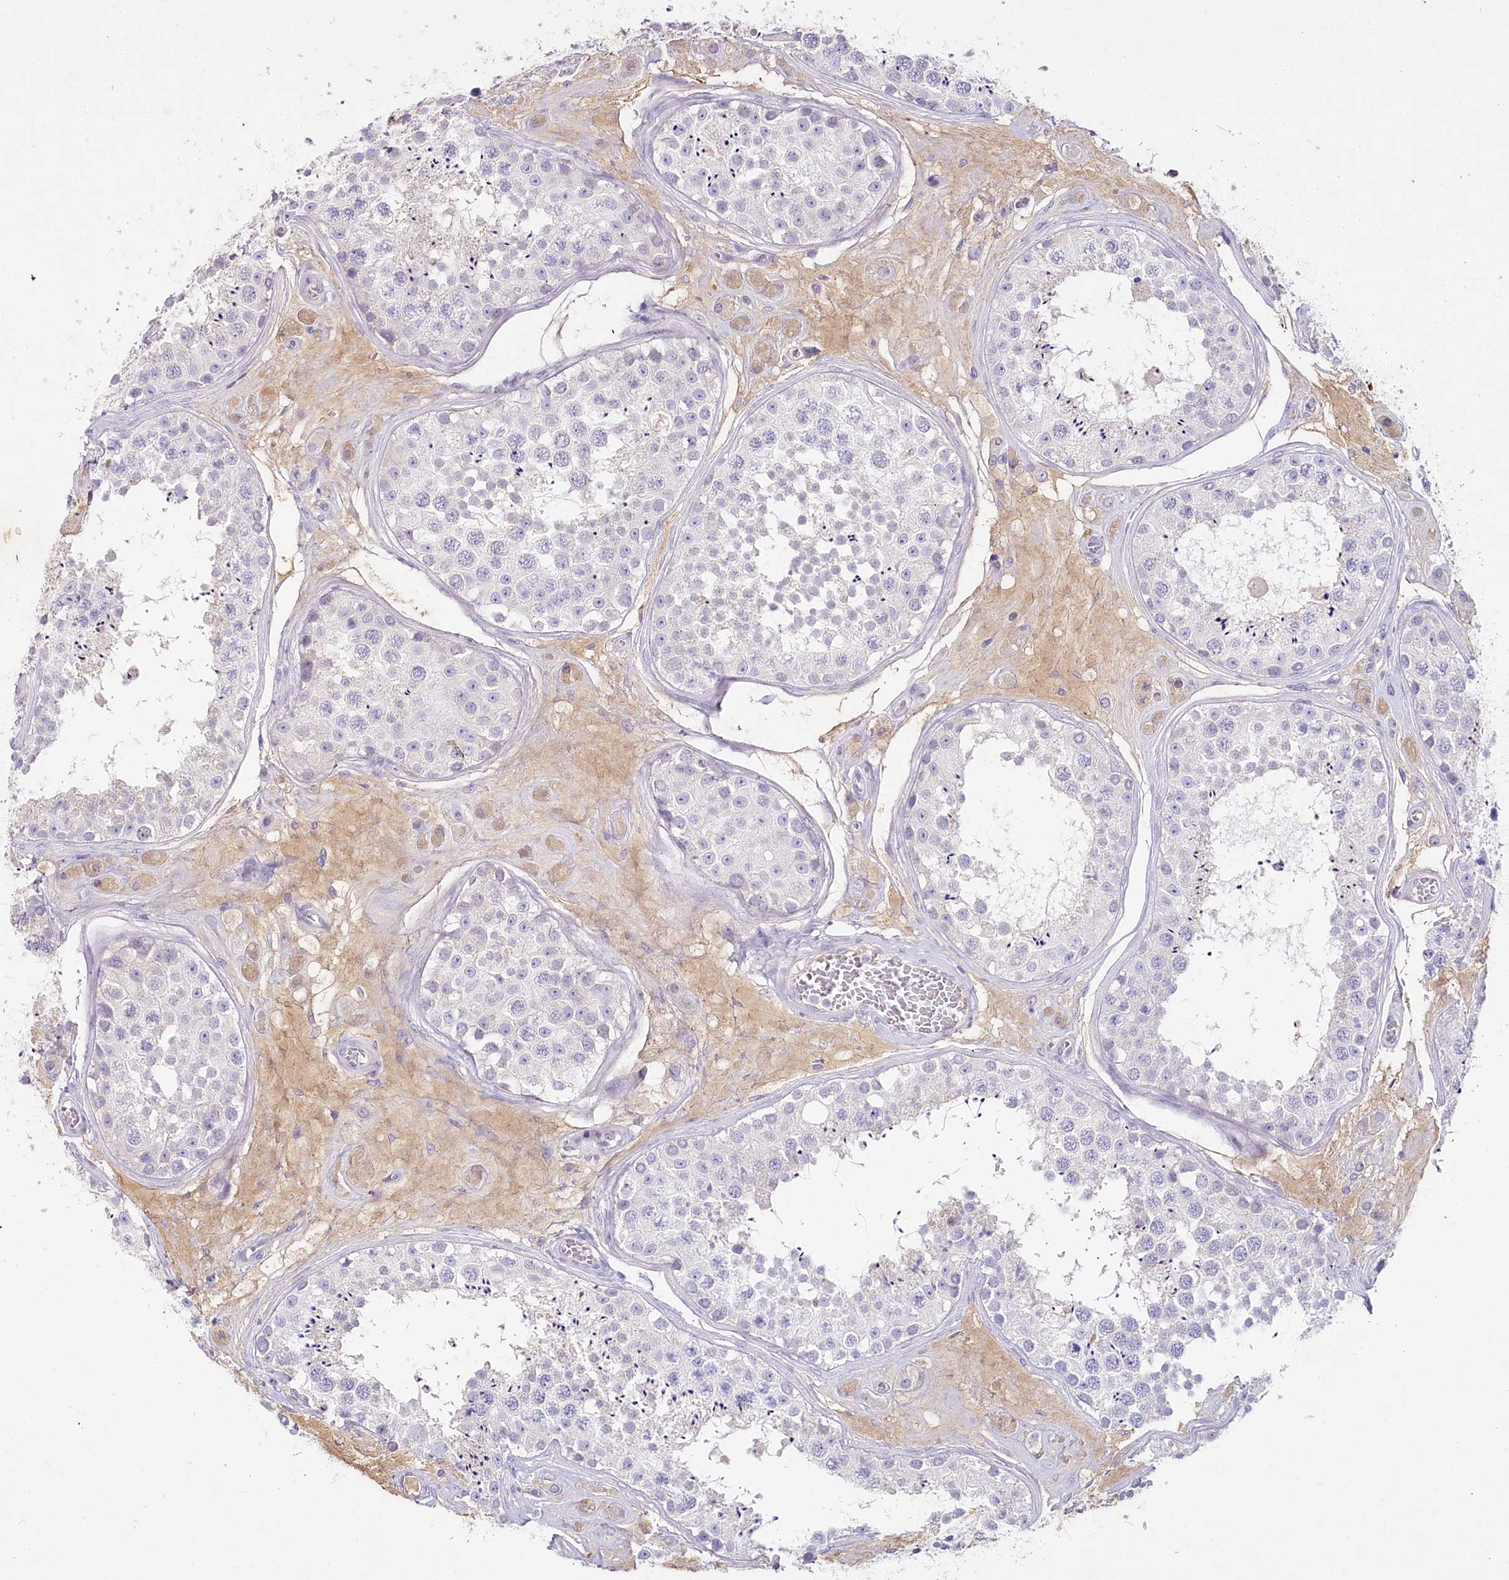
{"staining": {"intensity": "negative", "quantity": "none", "location": "none"}, "tissue": "testis", "cell_type": "Cells in seminiferous ducts", "image_type": "normal", "snomed": [{"axis": "morphology", "description": "Normal tissue, NOS"}, {"axis": "topography", "description": "Testis"}], "caption": "Immunohistochemical staining of normal human testis shows no significant expression in cells in seminiferous ducts.", "gene": "HPD", "patient": {"sex": "male", "age": 25}}